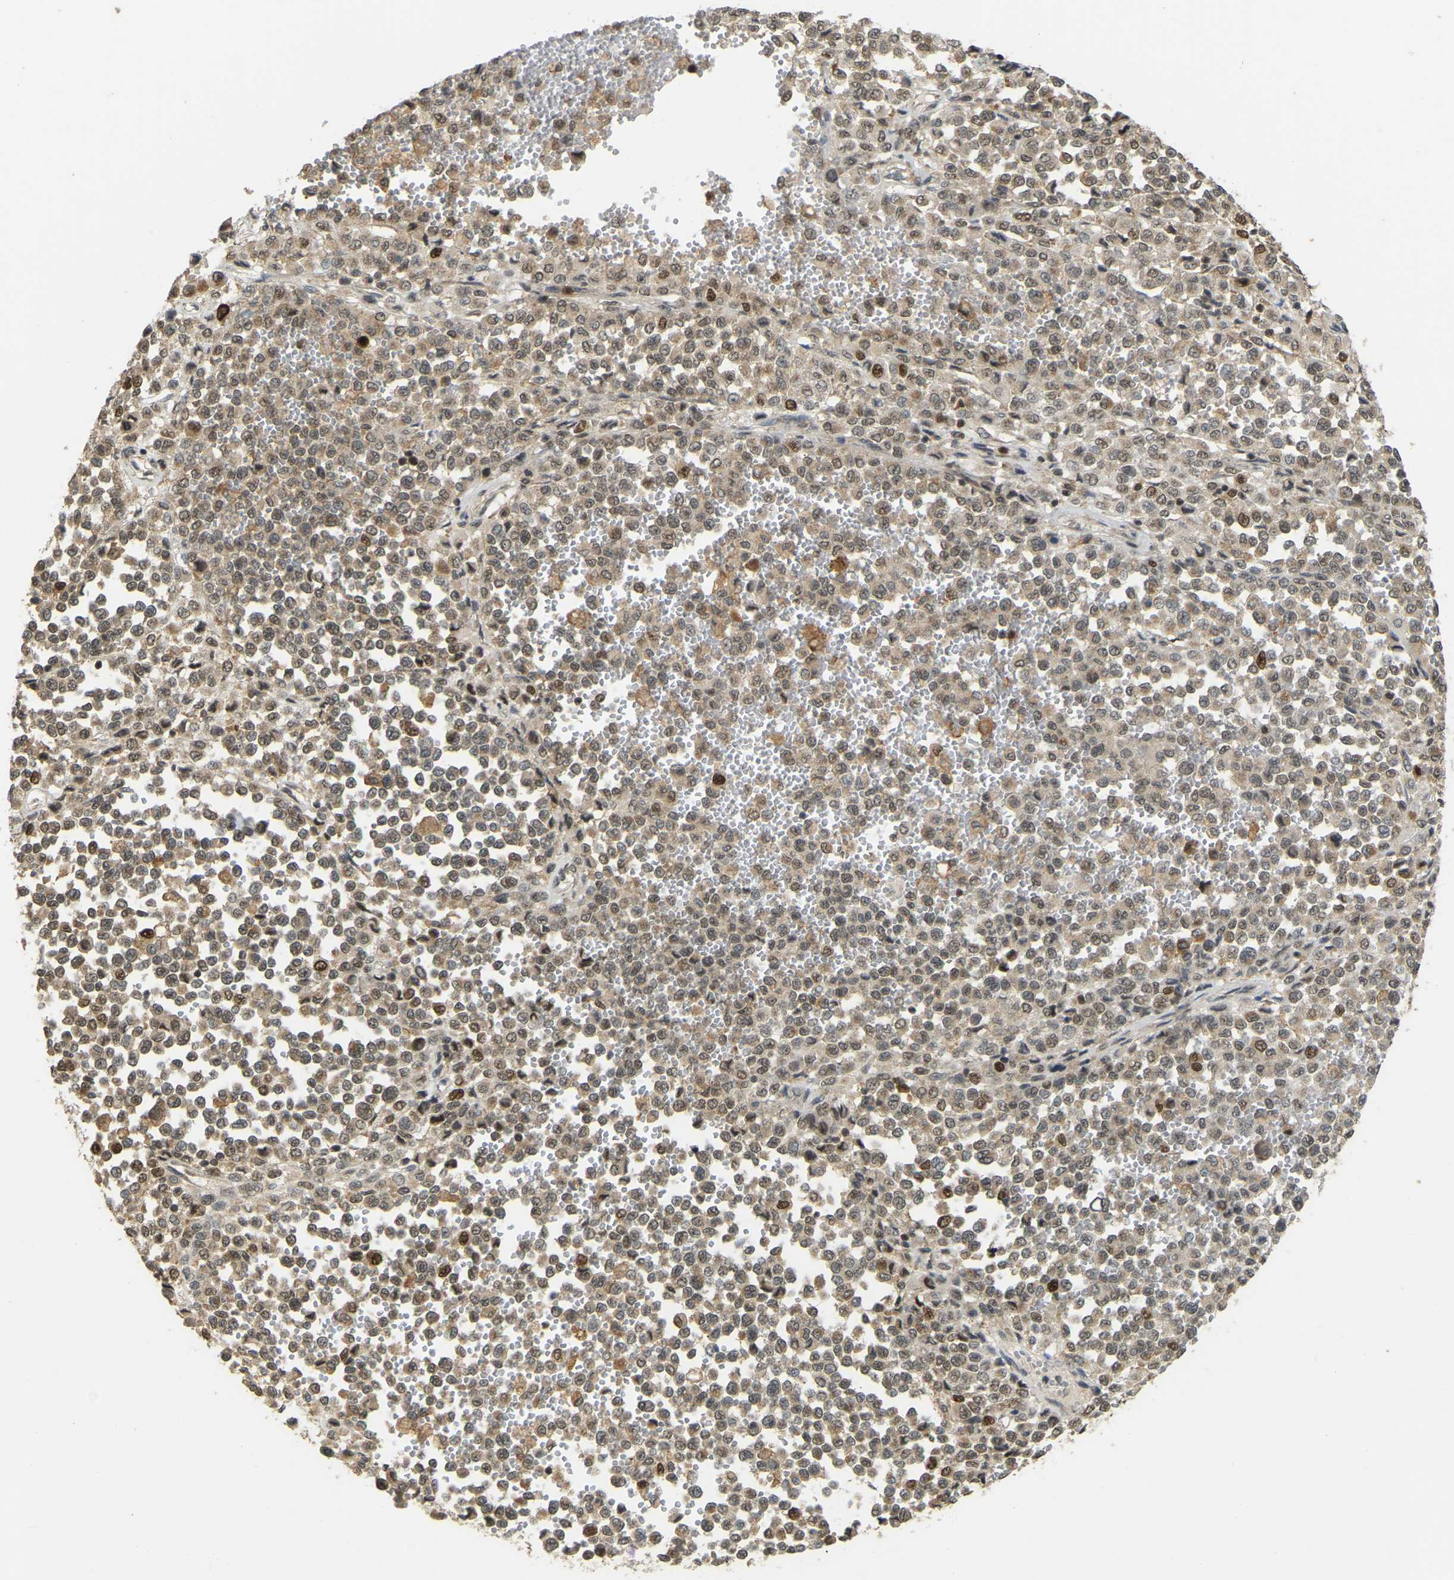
{"staining": {"intensity": "moderate", "quantity": ">75%", "location": "cytoplasmic/membranous,nuclear"}, "tissue": "melanoma", "cell_type": "Tumor cells", "image_type": "cancer", "snomed": [{"axis": "morphology", "description": "Malignant melanoma, Metastatic site"}, {"axis": "topography", "description": "Pancreas"}], "caption": "Immunohistochemical staining of malignant melanoma (metastatic site) displays moderate cytoplasmic/membranous and nuclear protein expression in about >75% of tumor cells.", "gene": "BRF2", "patient": {"sex": "female", "age": 30}}